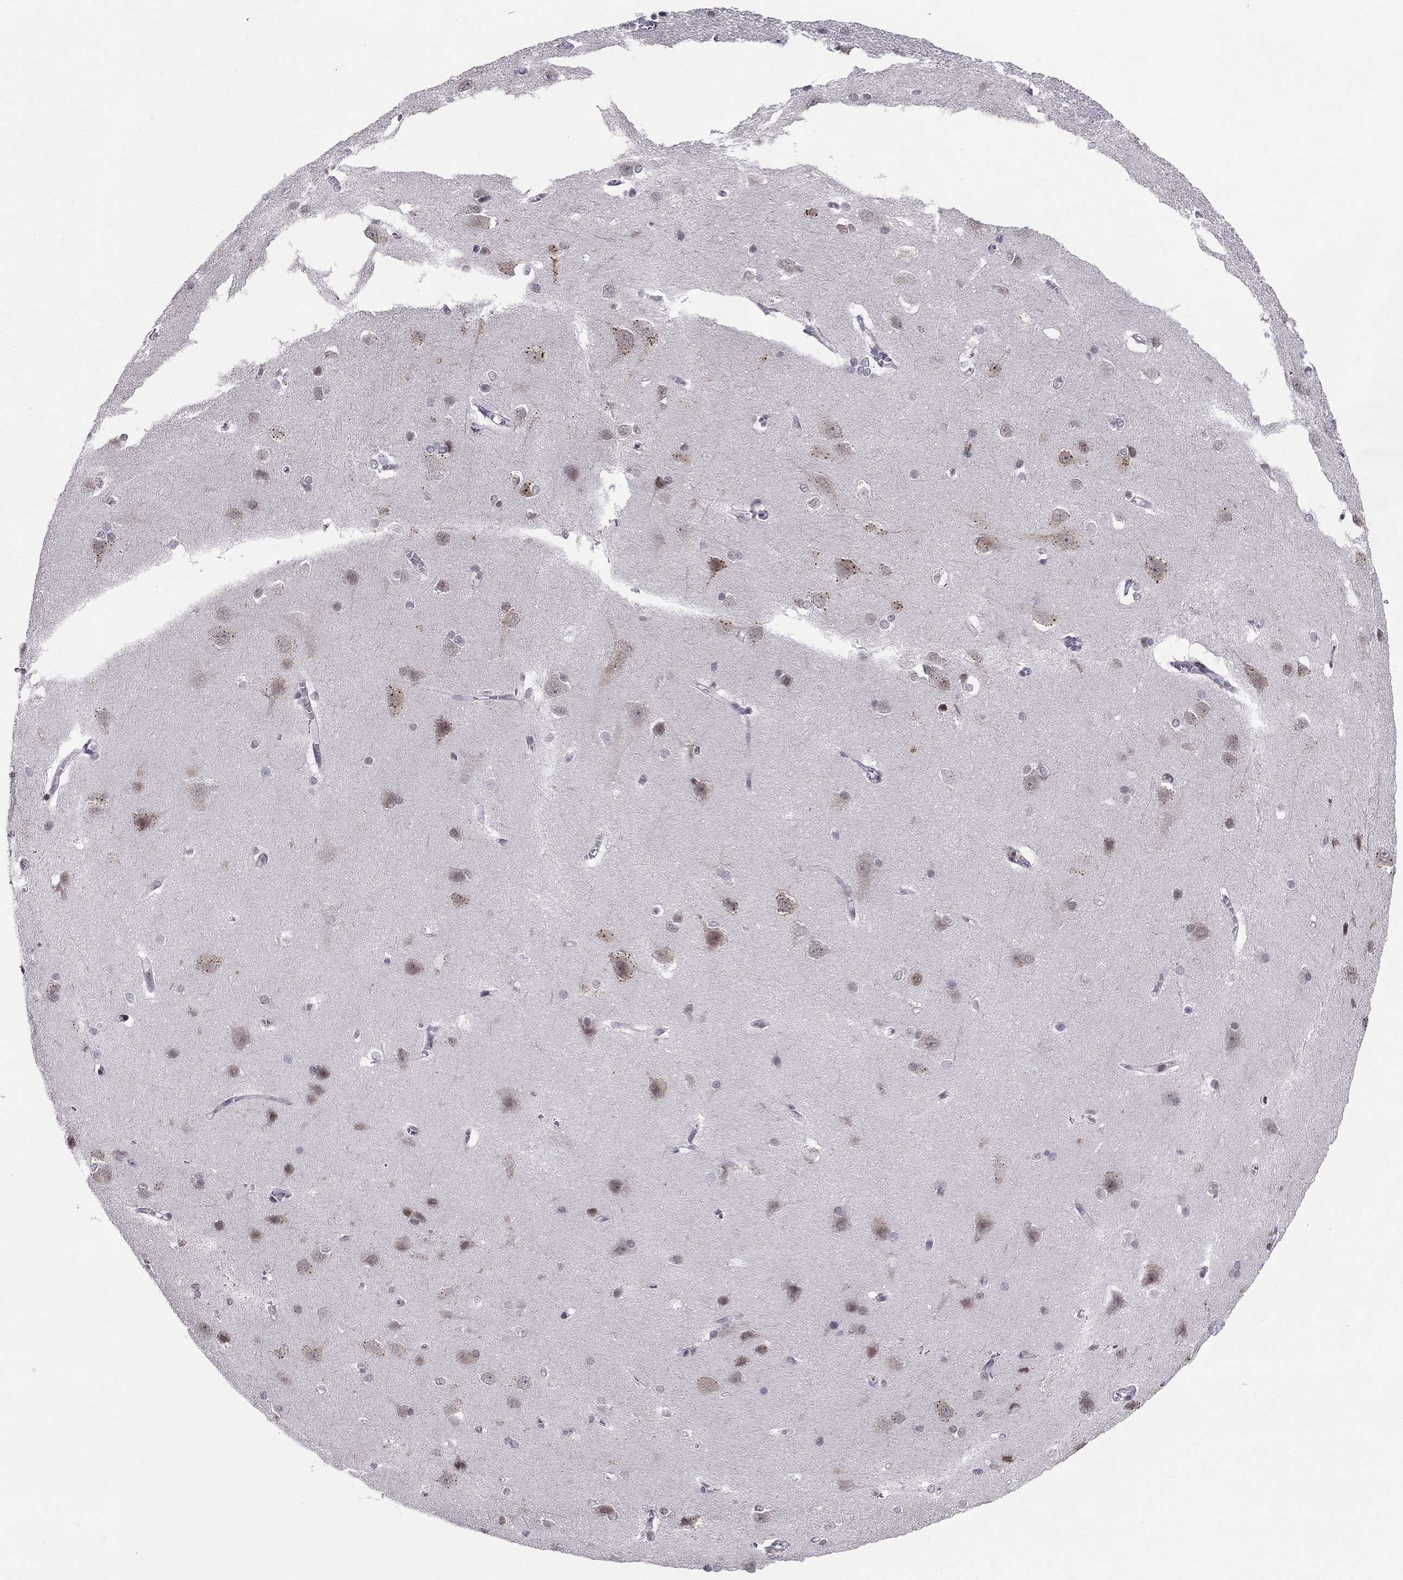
{"staining": {"intensity": "negative", "quantity": "none", "location": "none"}, "tissue": "cerebral cortex", "cell_type": "Endothelial cells", "image_type": "normal", "snomed": [{"axis": "morphology", "description": "Normal tissue, NOS"}, {"axis": "topography", "description": "Cerebral cortex"}], "caption": "Immunohistochemistry (IHC) of benign cerebral cortex exhibits no expression in endothelial cells. Brightfield microscopy of IHC stained with DAB (brown) and hematoxylin (blue), captured at high magnification.", "gene": "RPRD2", "patient": {"sex": "male", "age": 37}}